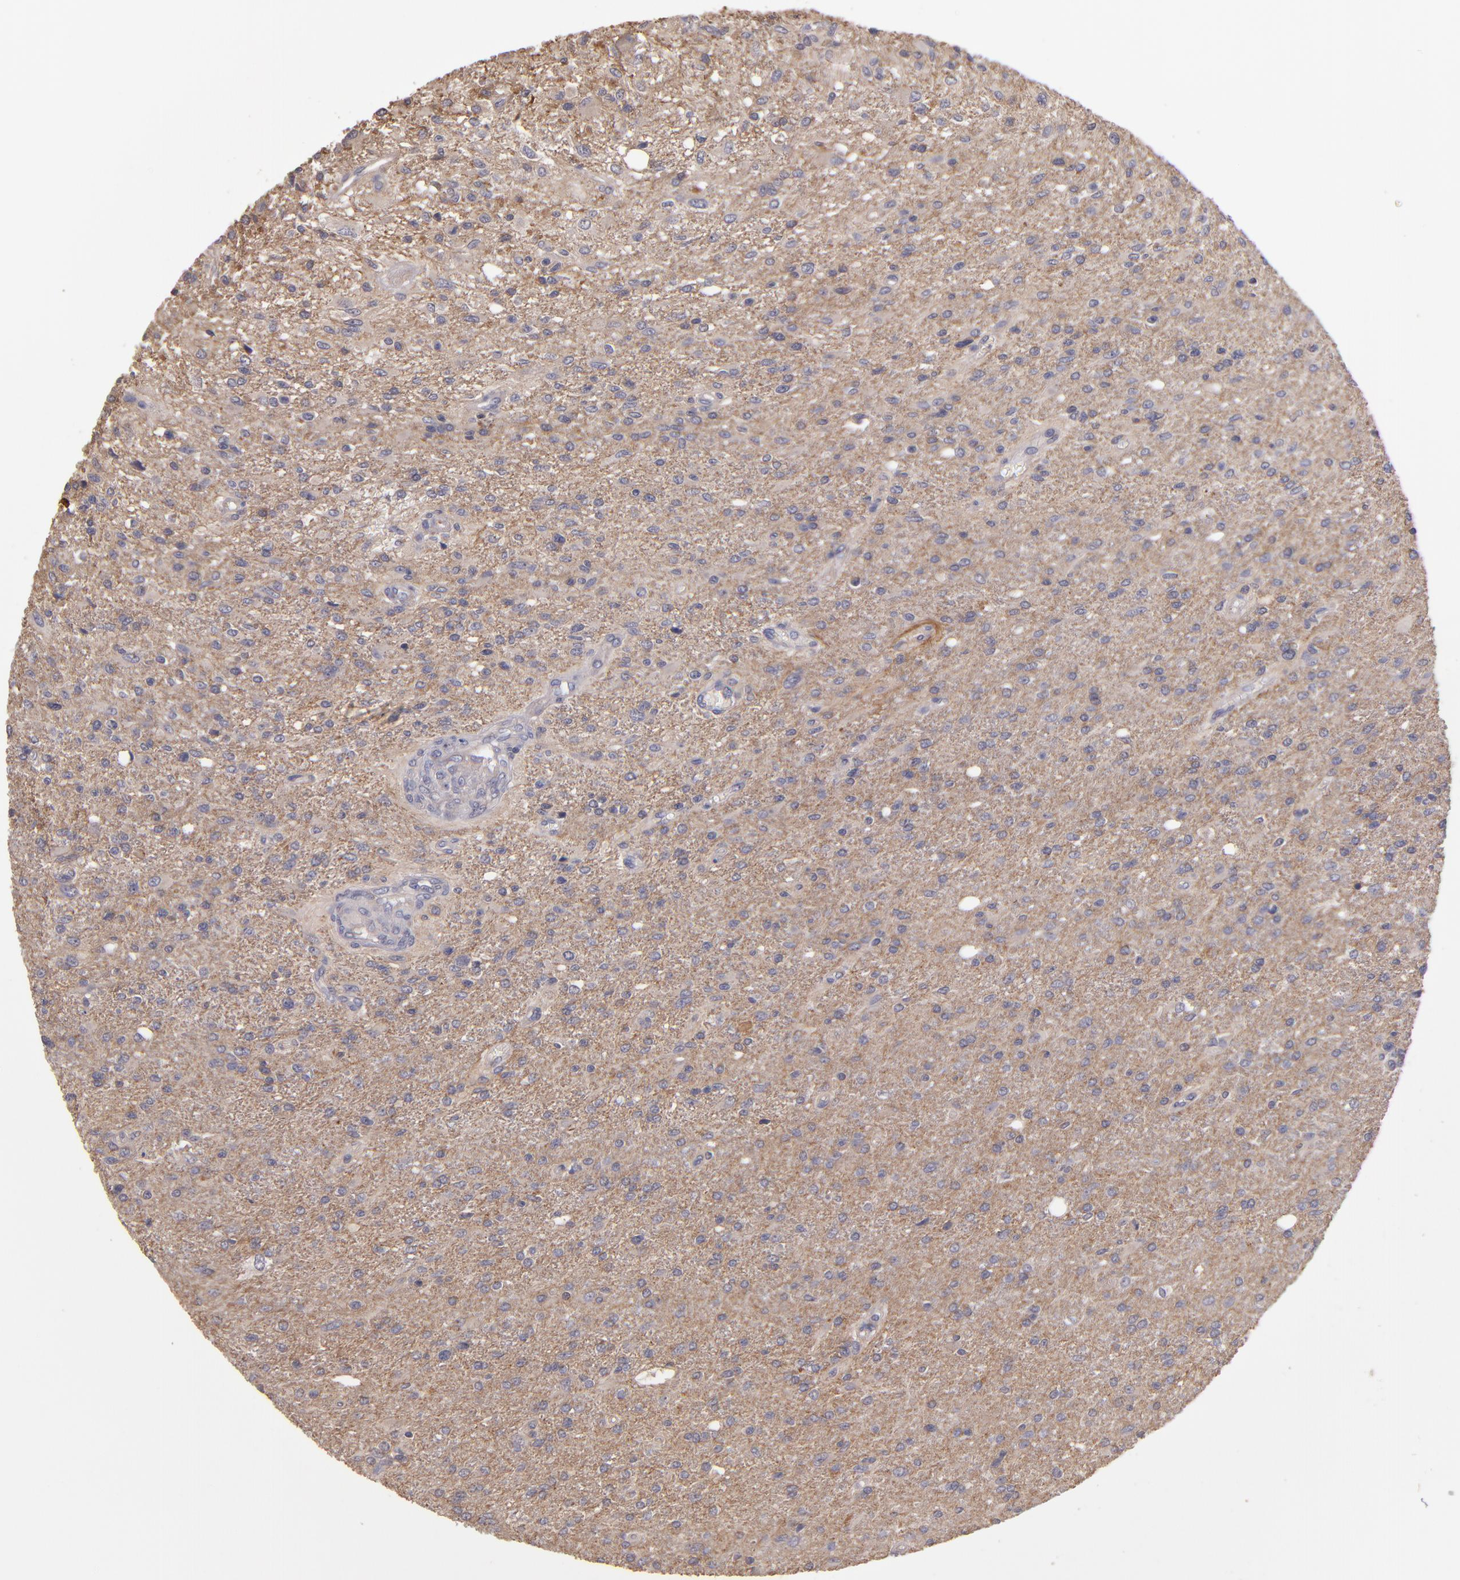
{"staining": {"intensity": "weak", "quantity": "<25%", "location": "cytoplasmic/membranous"}, "tissue": "glioma", "cell_type": "Tumor cells", "image_type": "cancer", "snomed": [{"axis": "morphology", "description": "Glioma, malignant, High grade"}, {"axis": "topography", "description": "Cerebral cortex"}], "caption": "A histopathology image of human glioma is negative for staining in tumor cells.", "gene": "GNAZ", "patient": {"sex": "male", "age": 76}}